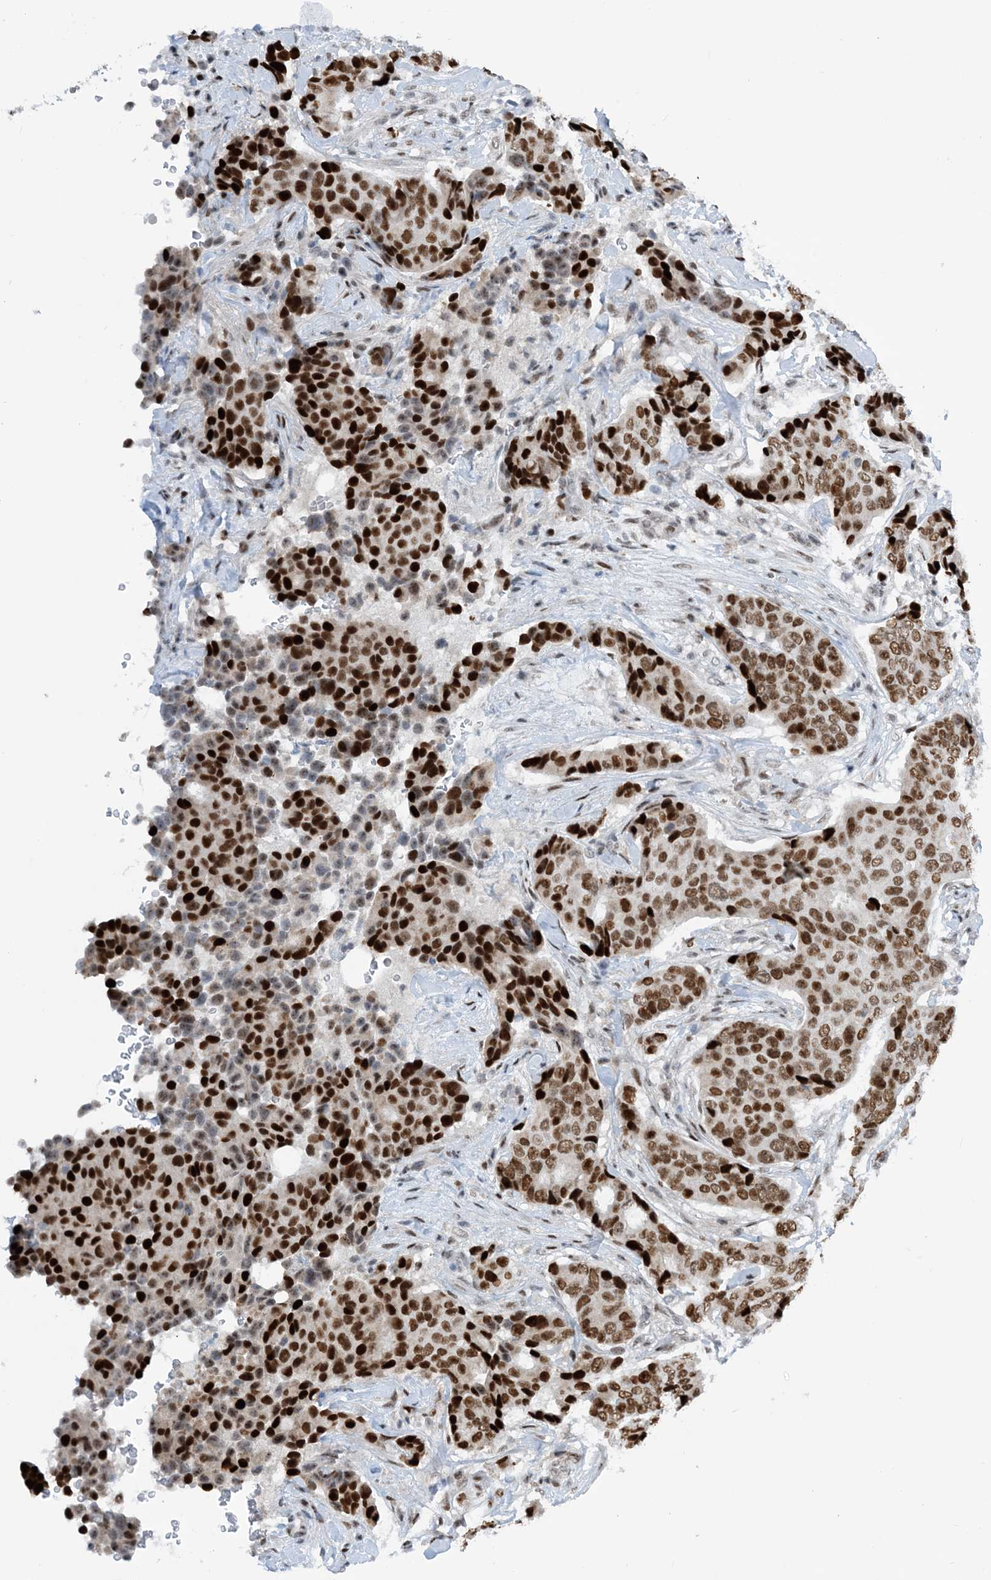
{"staining": {"intensity": "strong", "quantity": ">75%", "location": "nuclear"}, "tissue": "breast cancer", "cell_type": "Tumor cells", "image_type": "cancer", "snomed": [{"axis": "morphology", "description": "Duct carcinoma"}, {"axis": "topography", "description": "Breast"}], "caption": "A brown stain highlights strong nuclear positivity of a protein in human infiltrating ductal carcinoma (breast) tumor cells. Ihc stains the protein of interest in brown and the nuclei are stained blue.", "gene": "HEMK1", "patient": {"sex": "female", "age": 75}}